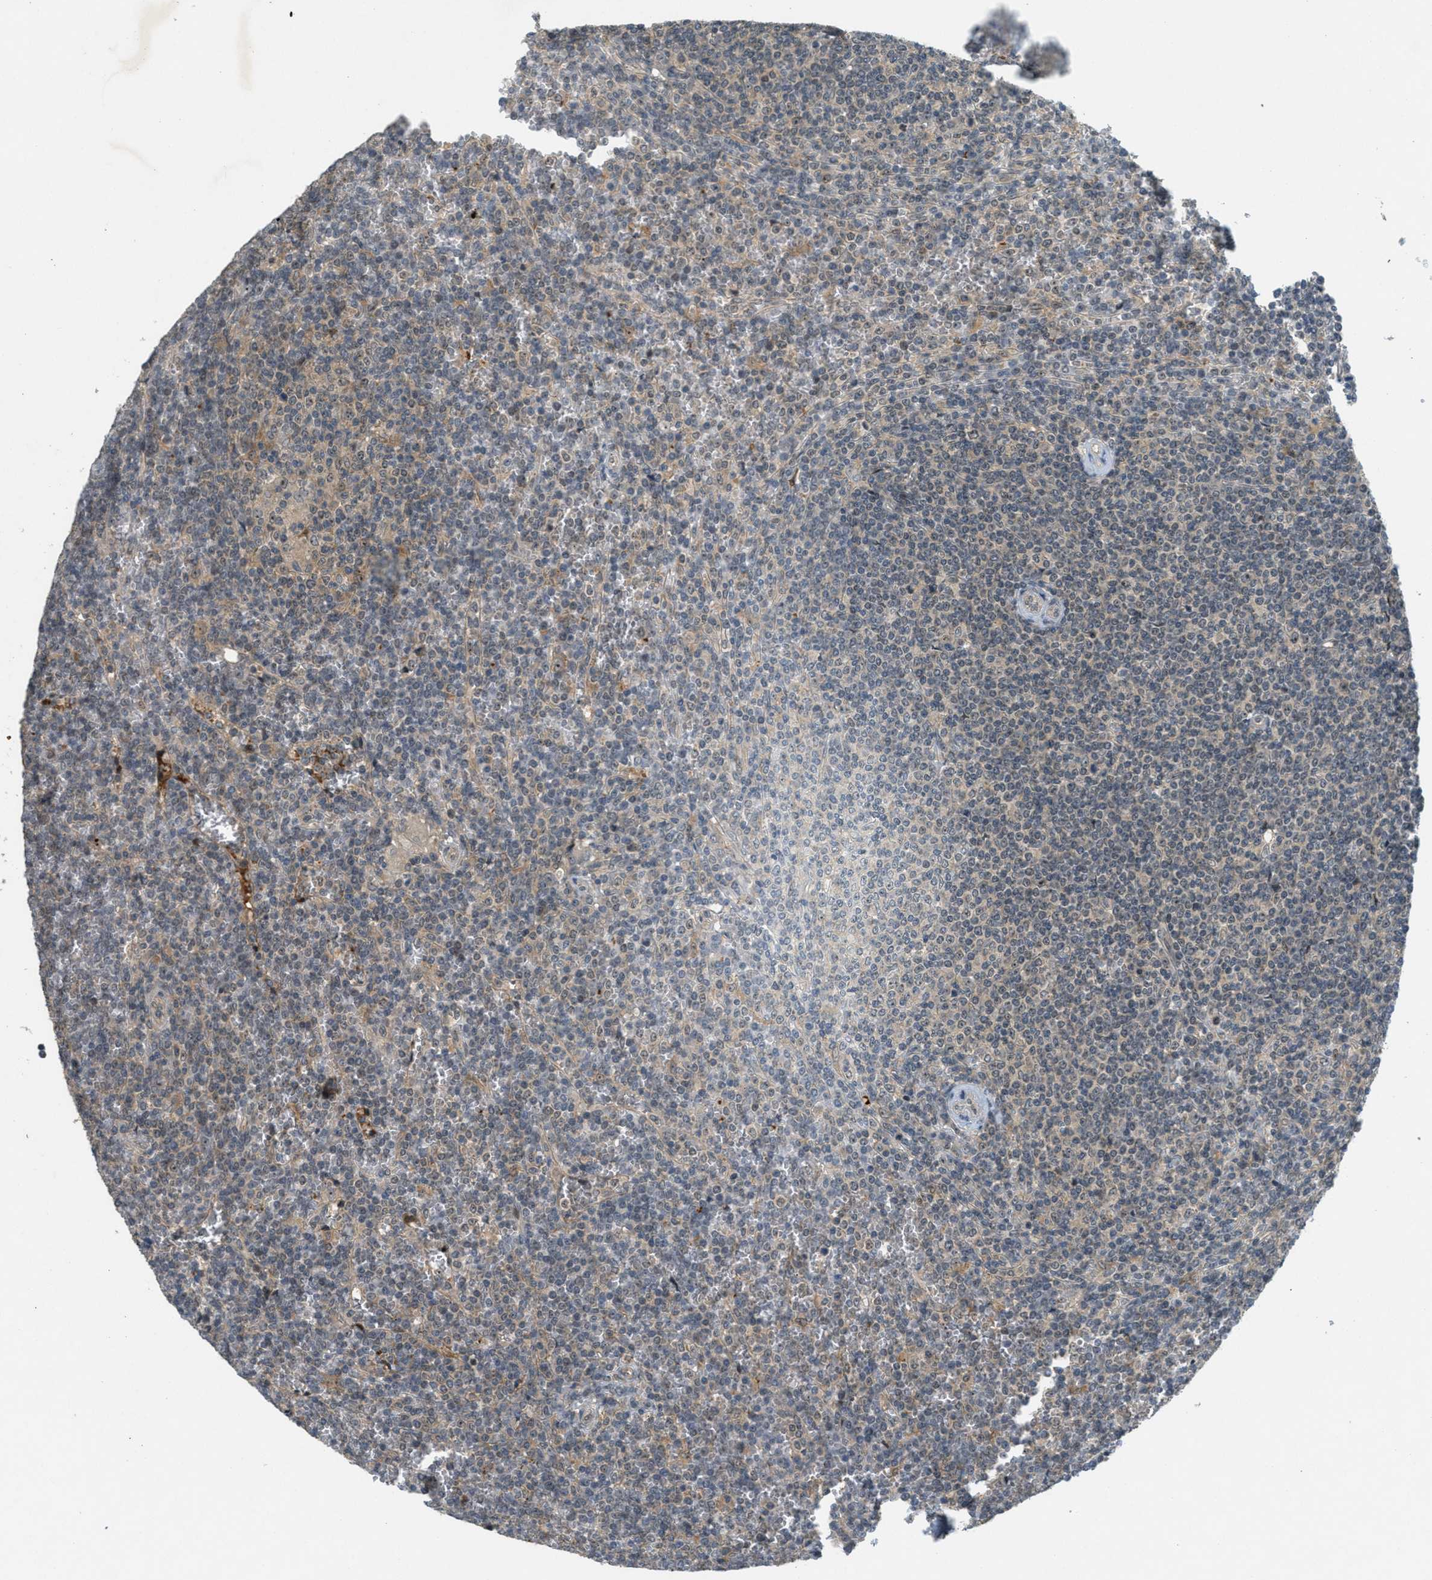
{"staining": {"intensity": "negative", "quantity": "none", "location": "none"}, "tissue": "lymphoma", "cell_type": "Tumor cells", "image_type": "cancer", "snomed": [{"axis": "morphology", "description": "Malignant lymphoma, non-Hodgkin's type, Low grade"}, {"axis": "topography", "description": "Spleen"}], "caption": "DAB (3,3'-diaminobenzidine) immunohistochemical staining of human lymphoma exhibits no significant positivity in tumor cells.", "gene": "STK11", "patient": {"sex": "female", "age": 19}}